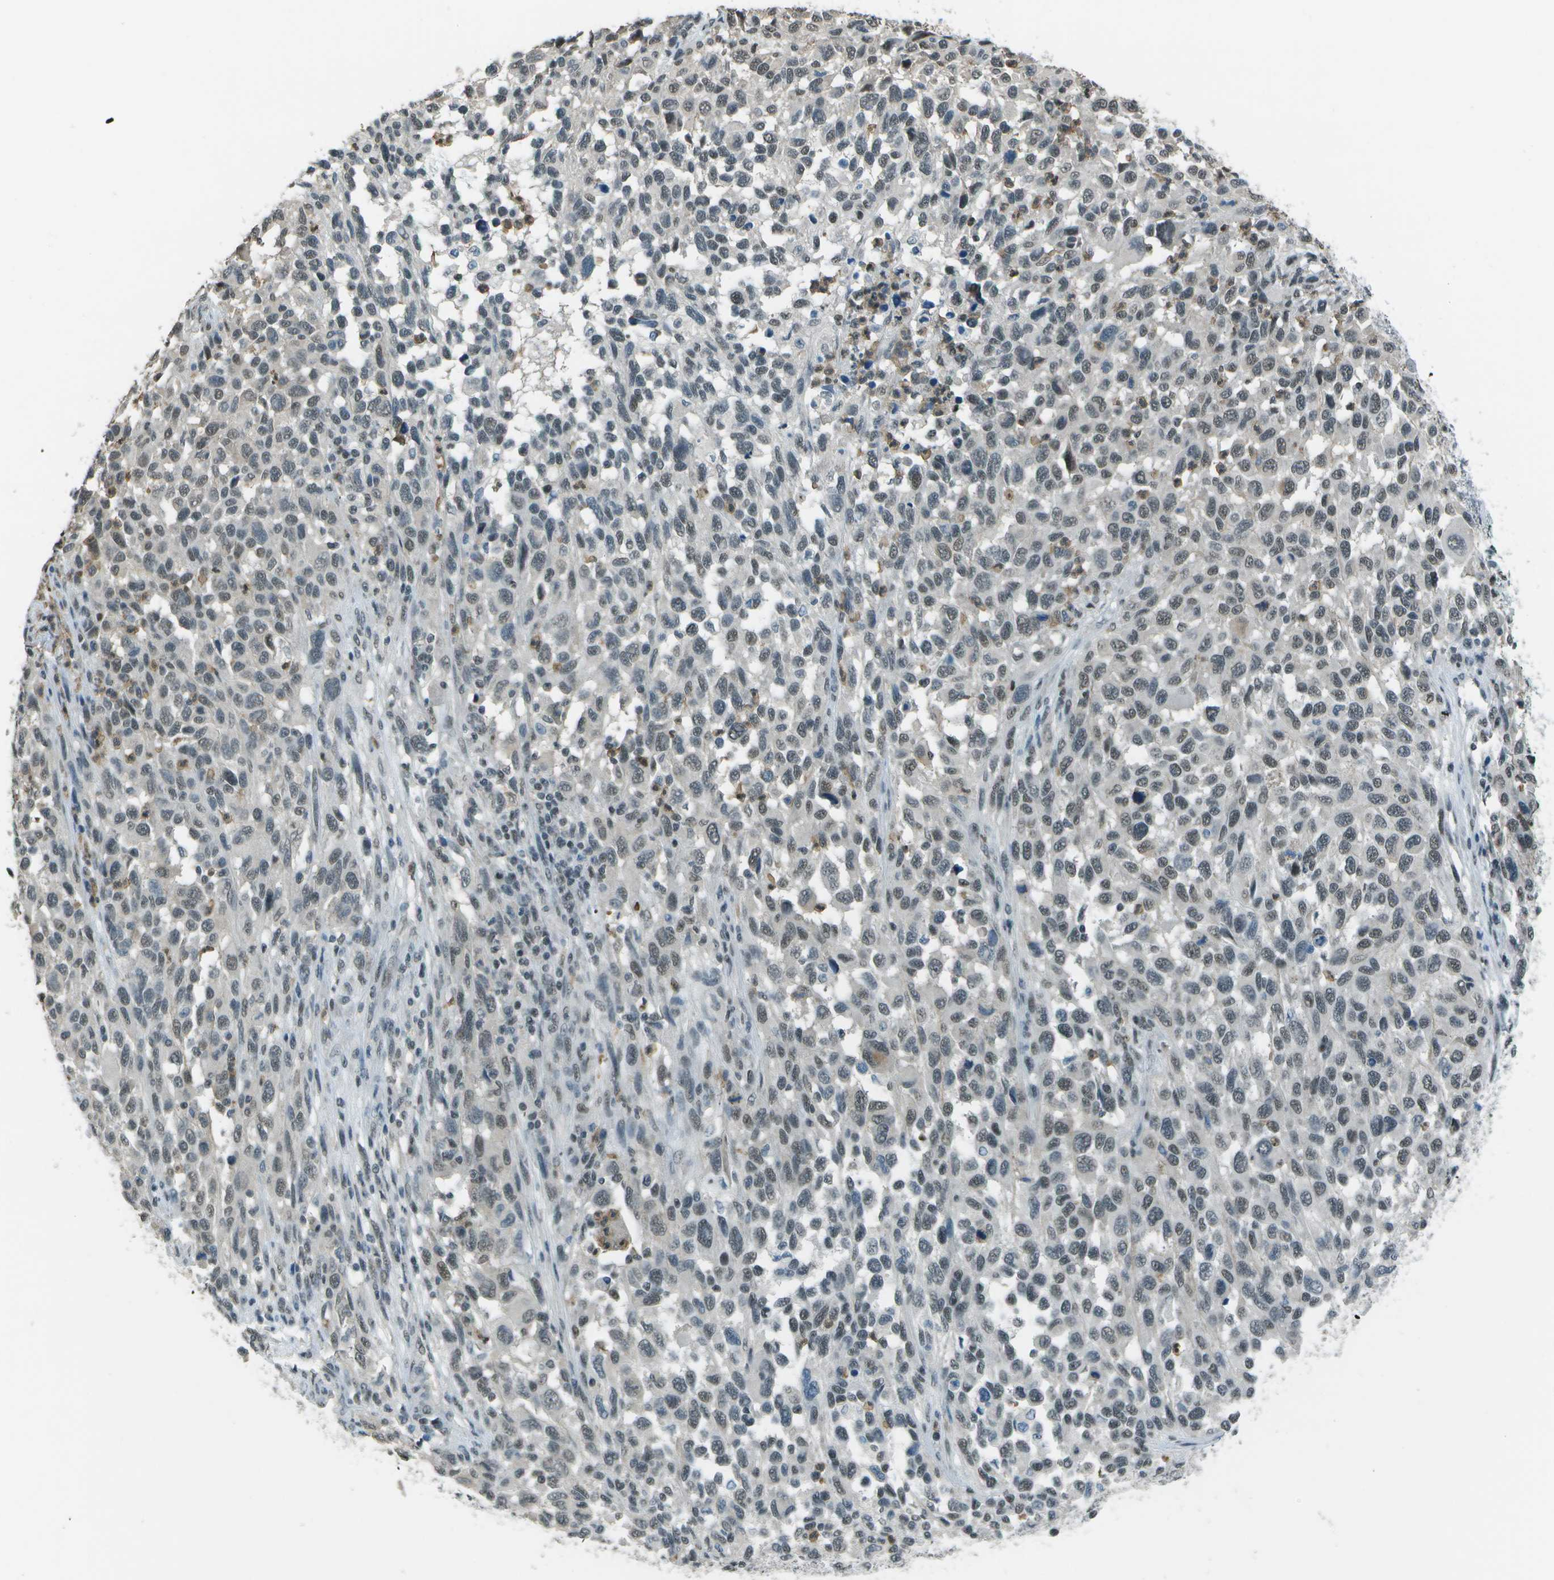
{"staining": {"intensity": "weak", "quantity": "<25%", "location": "nuclear"}, "tissue": "melanoma", "cell_type": "Tumor cells", "image_type": "cancer", "snomed": [{"axis": "morphology", "description": "Malignant melanoma, Metastatic site"}, {"axis": "topography", "description": "Lymph node"}], "caption": "An image of human melanoma is negative for staining in tumor cells.", "gene": "DEPDC1", "patient": {"sex": "male", "age": 61}}